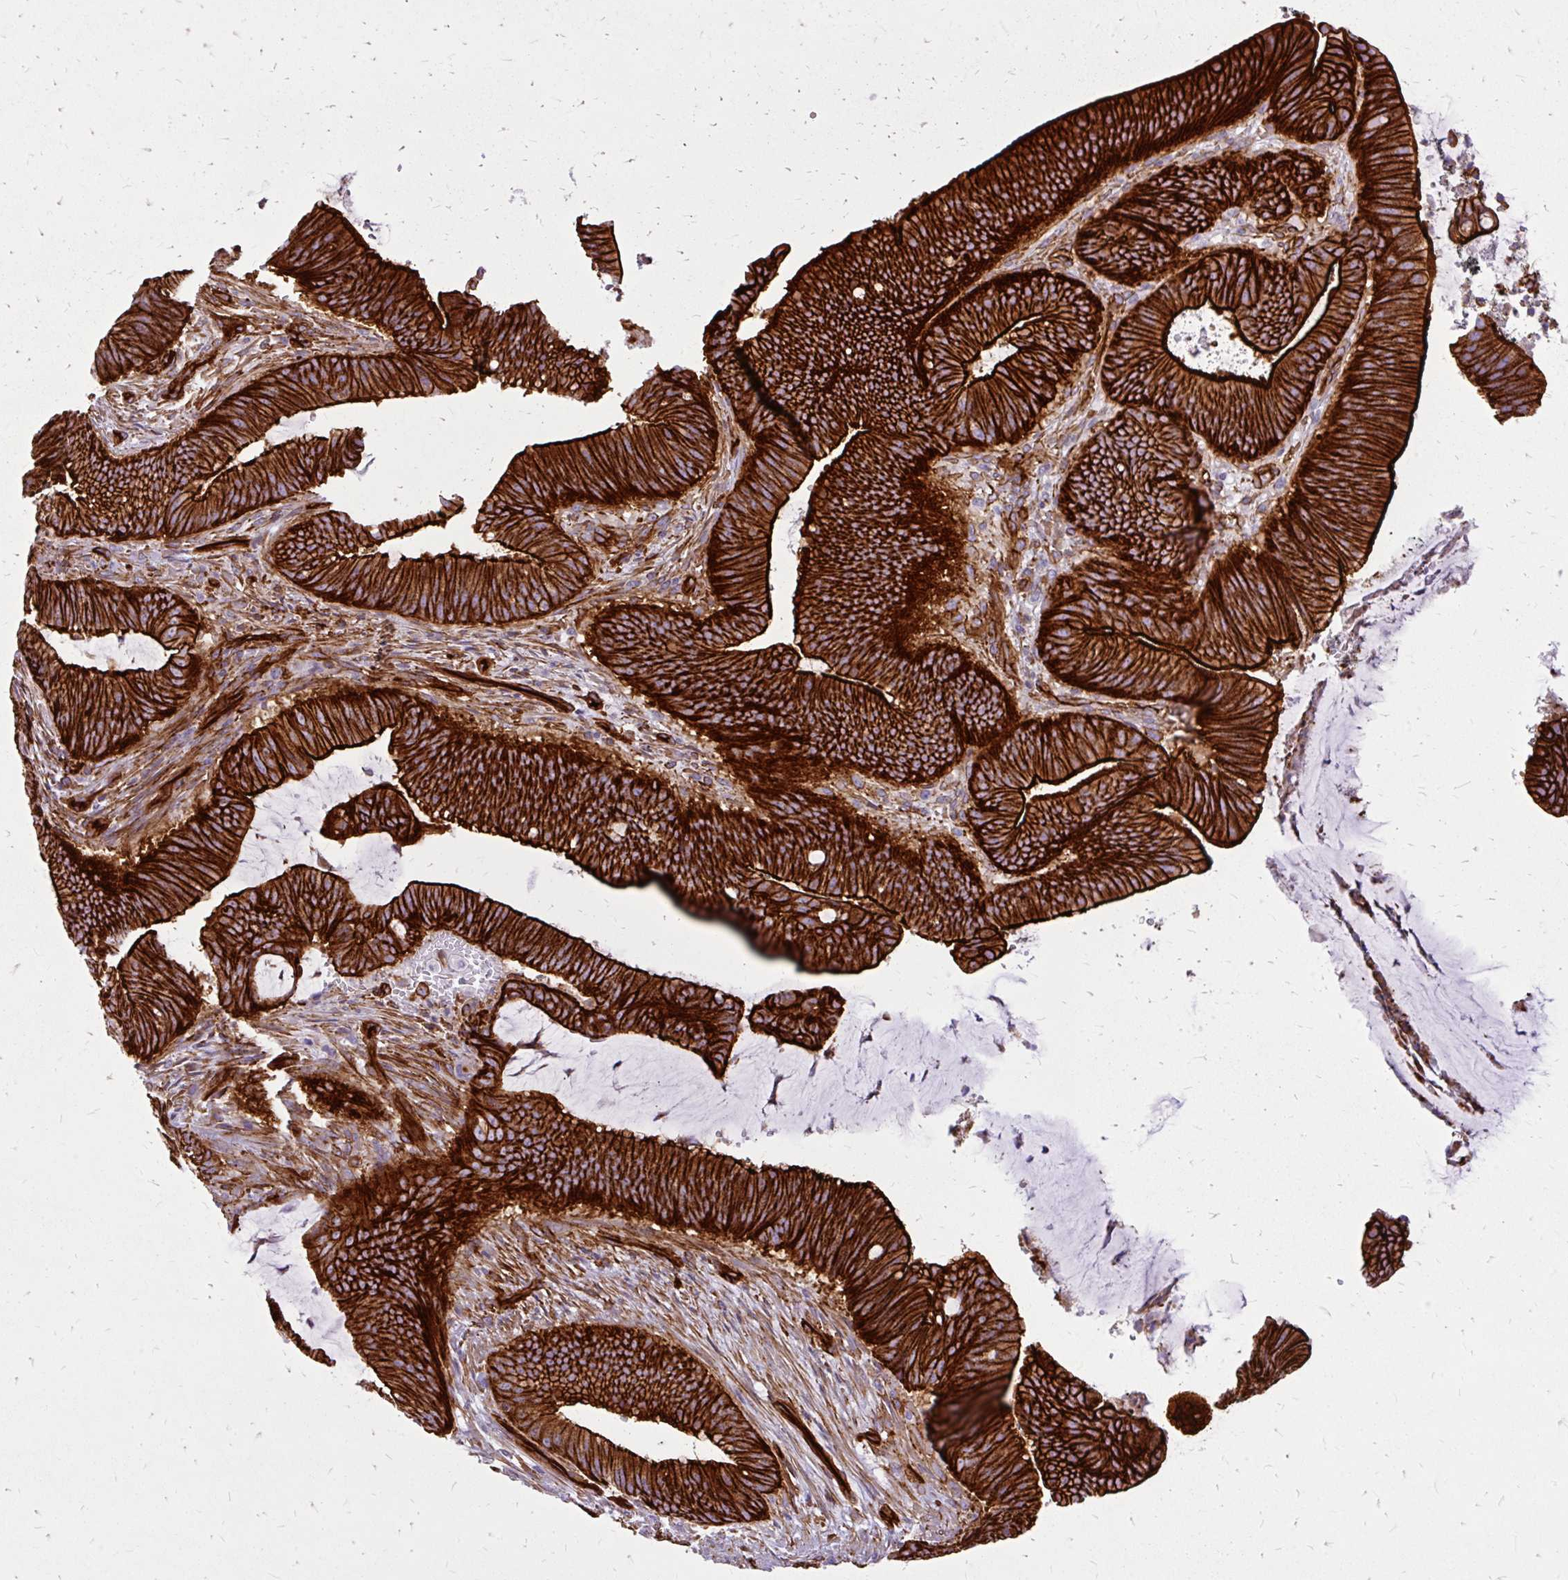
{"staining": {"intensity": "strong", "quantity": ">75%", "location": "cytoplasmic/membranous"}, "tissue": "colorectal cancer", "cell_type": "Tumor cells", "image_type": "cancer", "snomed": [{"axis": "morphology", "description": "Adenocarcinoma, NOS"}, {"axis": "topography", "description": "Colon"}], "caption": "Approximately >75% of tumor cells in colorectal cancer exhibit strong cytoplasmic/membranous protein expression as visualized by brown immunohistochemical staining.", "gene": "MAP1LC3B", "patient": {"sex": "female", "age": 43}}